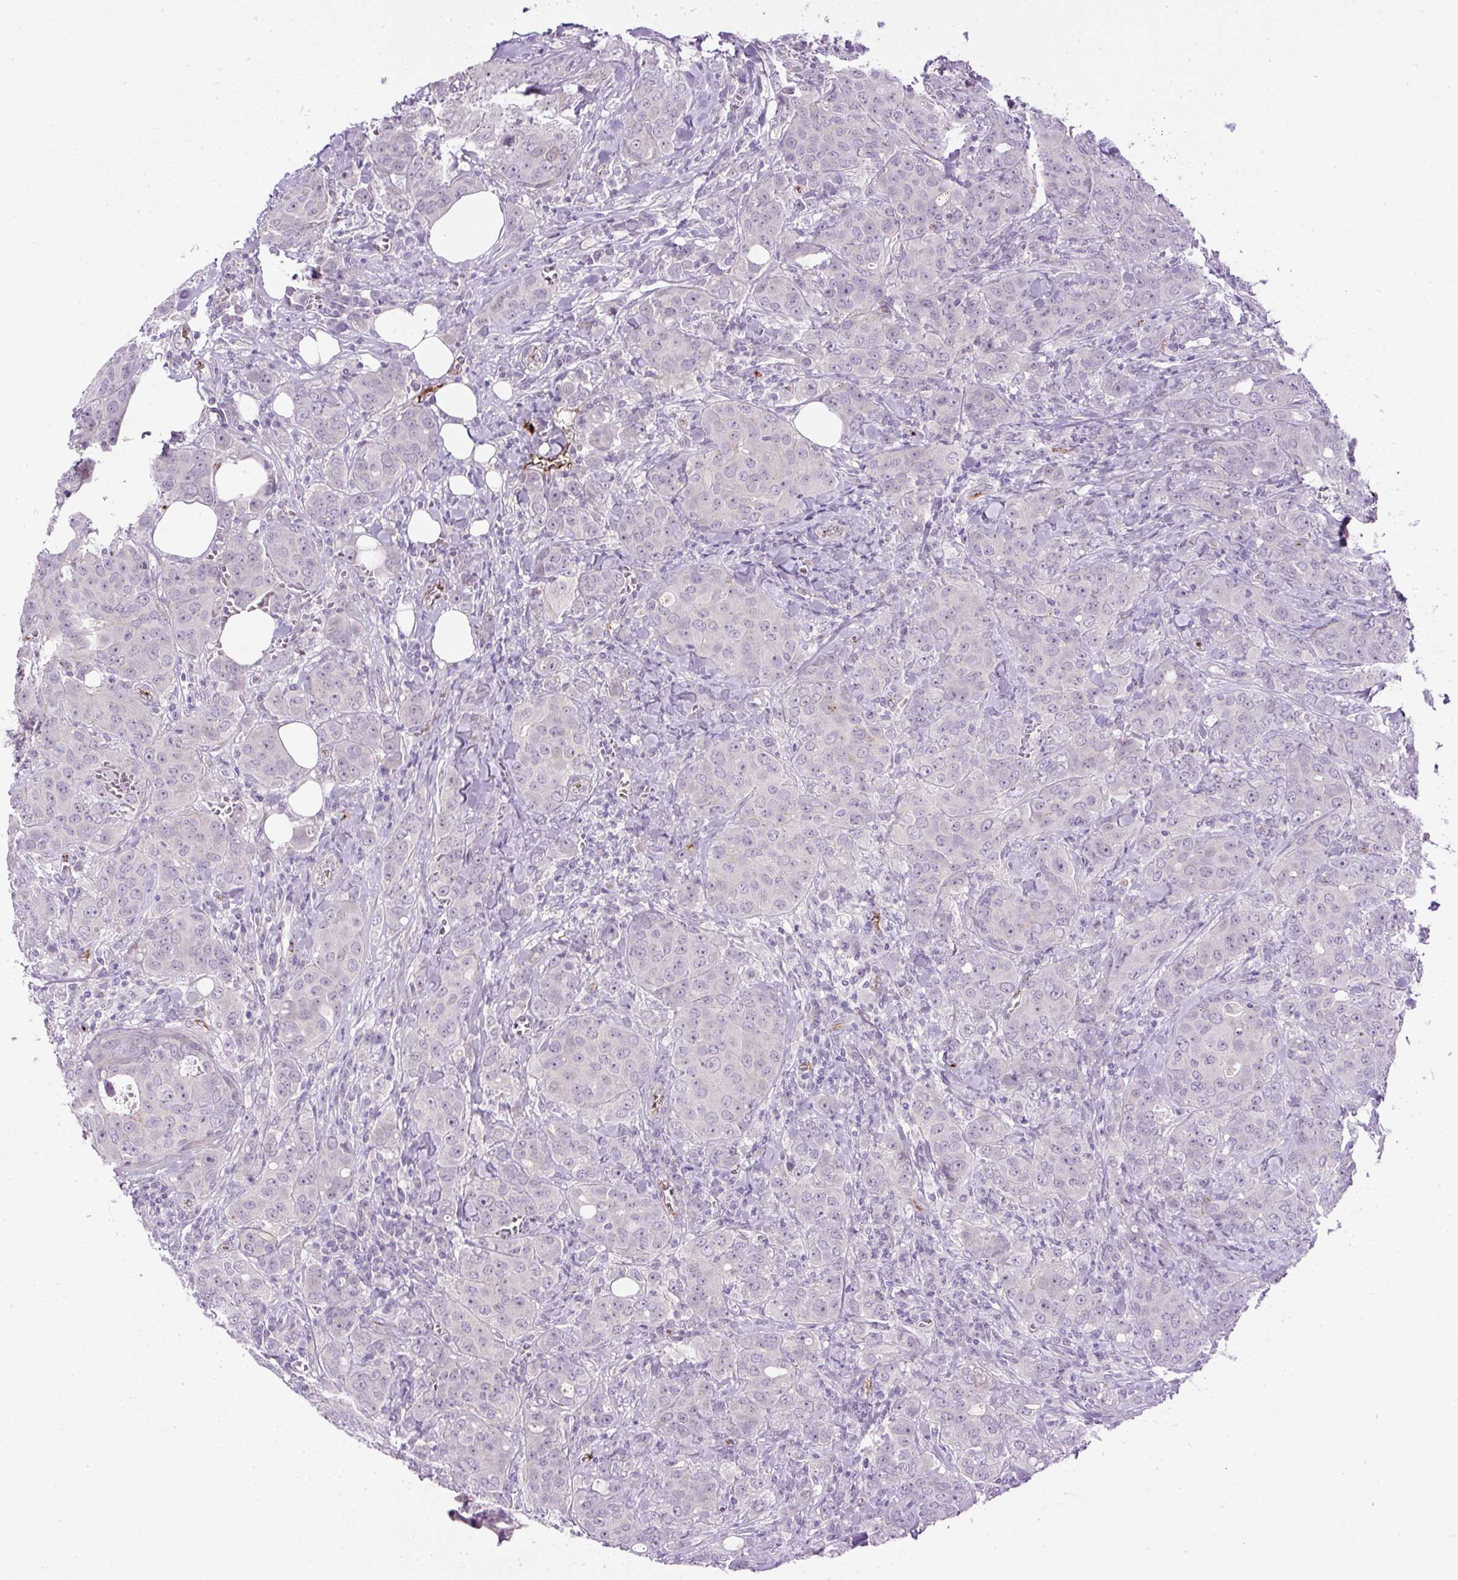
{"staining": {"intensity": "negative", "quantity": "none", "location": "none"}, "tissue": "breast cancer", "cell_type": "Tumor cells", "image_type": "cancer", "snomed": [{"axis": "morphology", "description": "Duct carcinoma"}, {"axis": "topography", "description": "Breast"}], "caption": "Breast invasive ductal carcinoma stained for a protein using immunohistochemistry shows no positivity tumor cells.", "gene": "LEFTY2", "patient": {"sex": "female", "age": 43}}